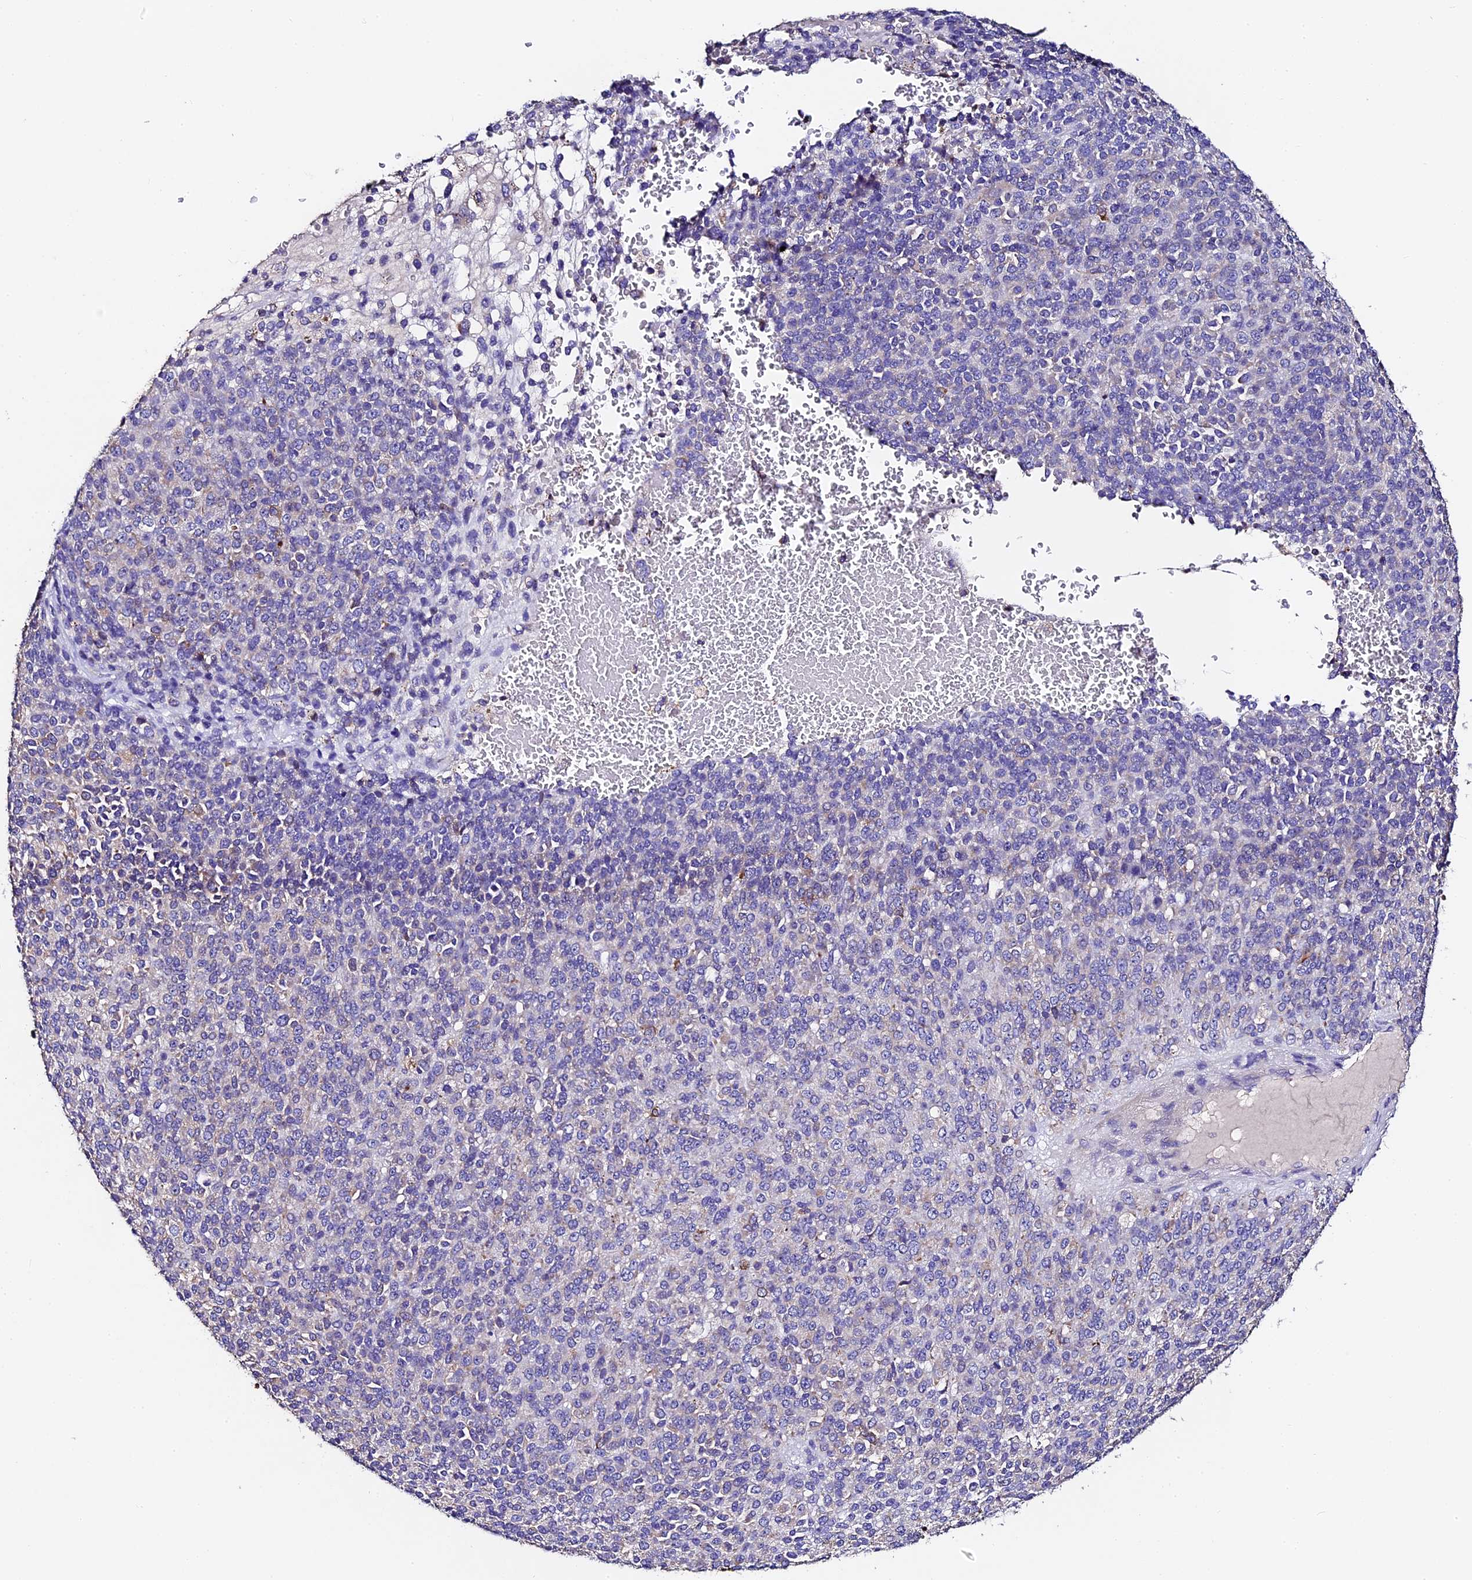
{"staining": {"intensity": "negative", "quantity": "none", "location": "none"}, "tissue": "melanoma", "cell_type": "Tumor cells", "image_type": "cancer", "snomed": [{"axis": "morphology", "description": "Malignant melanoma, Metastatic site"}, {"axis": "topography", "description": "Brain"}], "caption": "High power microscopy photomicrograph of an IHC photomicrograph of malignant melanoma (metastatic site), revealing no significant staining in tumor cells.", "gene": "FREM3", "patient": {"sex": "female", "age": 56}}